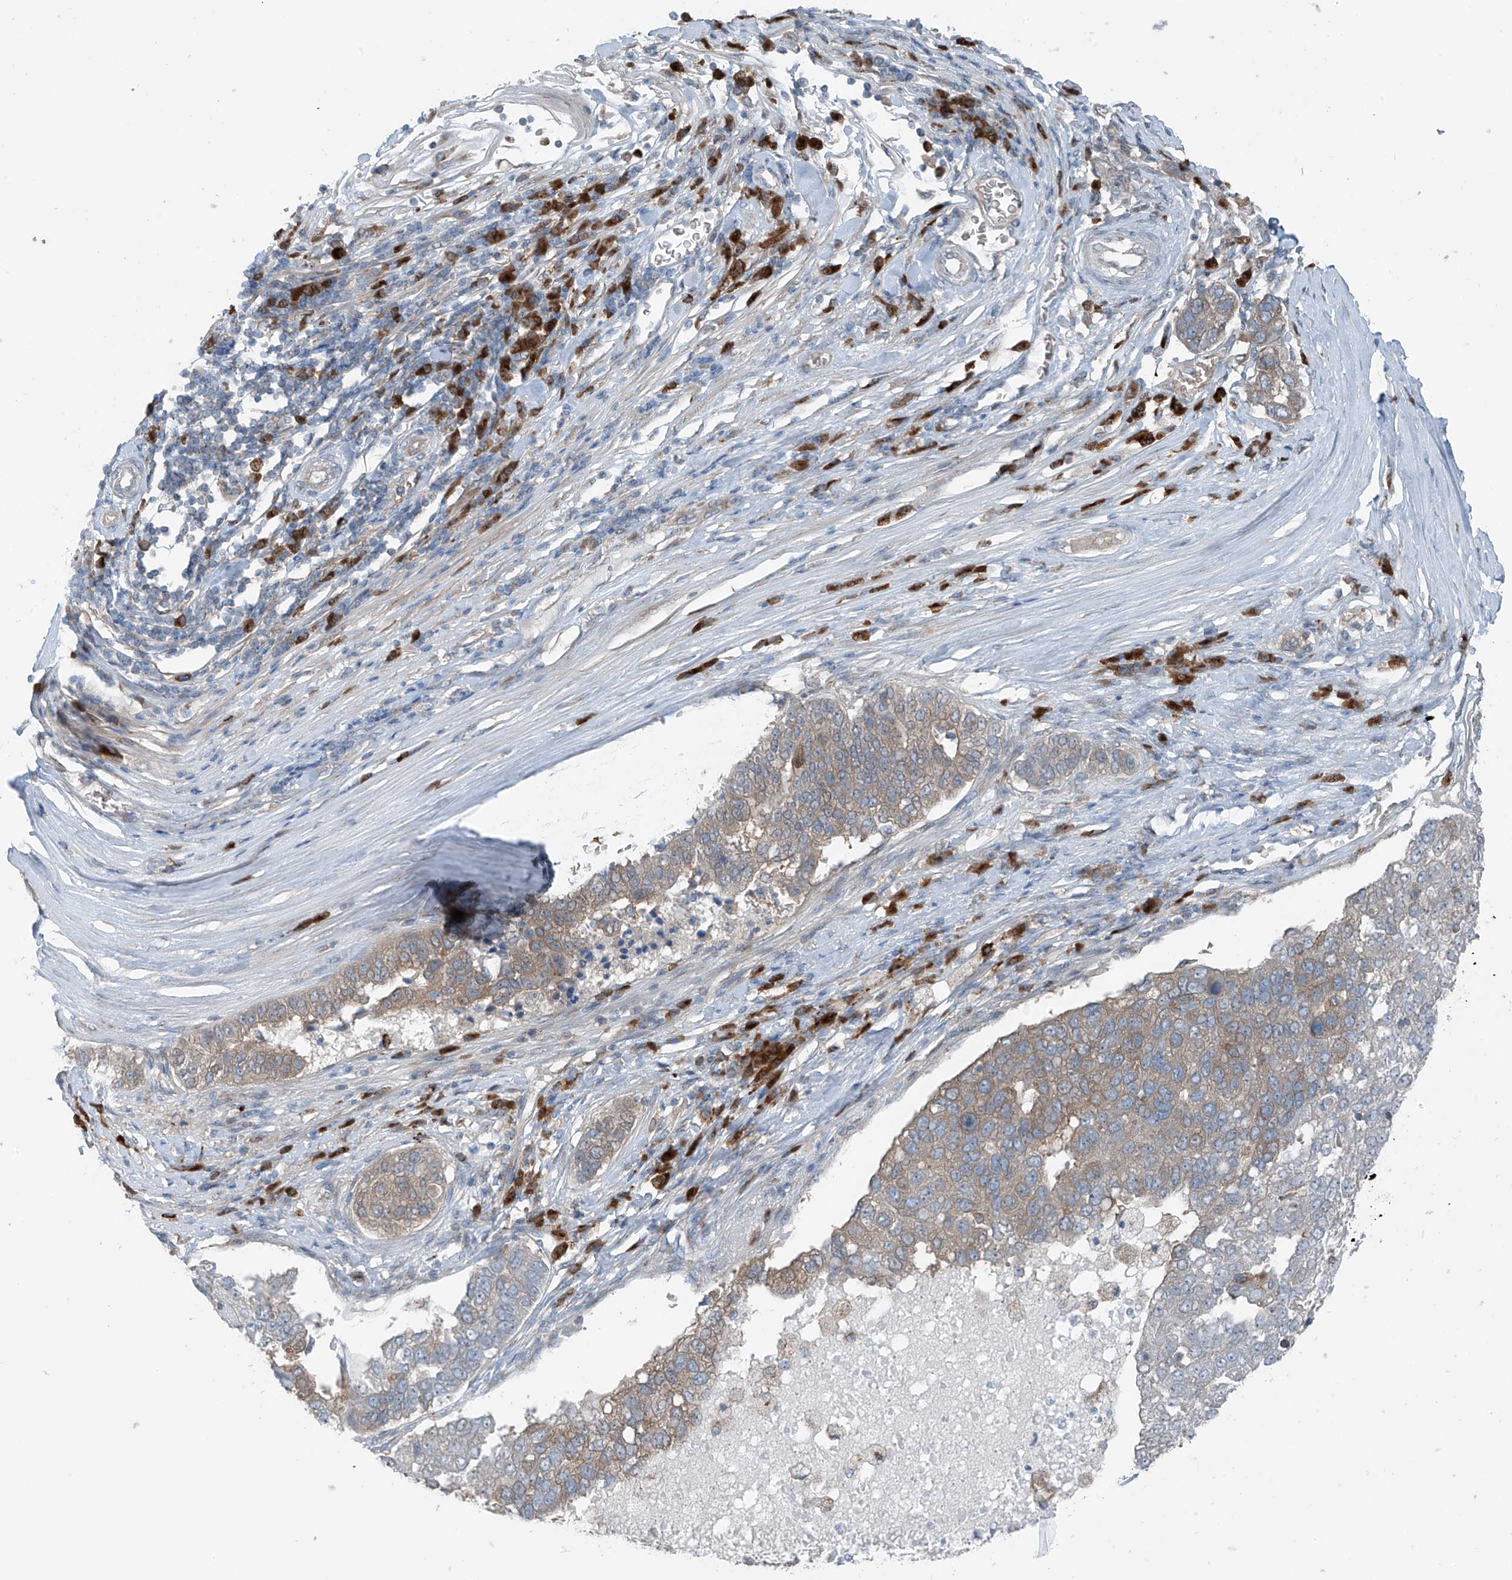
{"staining": {"intensity": "weak", "quantity": "<25%", "location": "cytoplasmic/membranous"}, "tissue": "pancreatic cancer", "cell_type": "Tumor cells", "image_type": "cancer", "snomed": [{"axis": "morphology", "description": "Adenocarcinoma, NOS"}, {"axis": "topography", "description": "Pancreas"}], "caption": "The micrograph shows no staining of tumor cells in adenocarcinoma (pancreatic). (DAB IHC, high magnification).", "gene": "SLC12A6", "patient": {"sex": "female", "age": 61}}